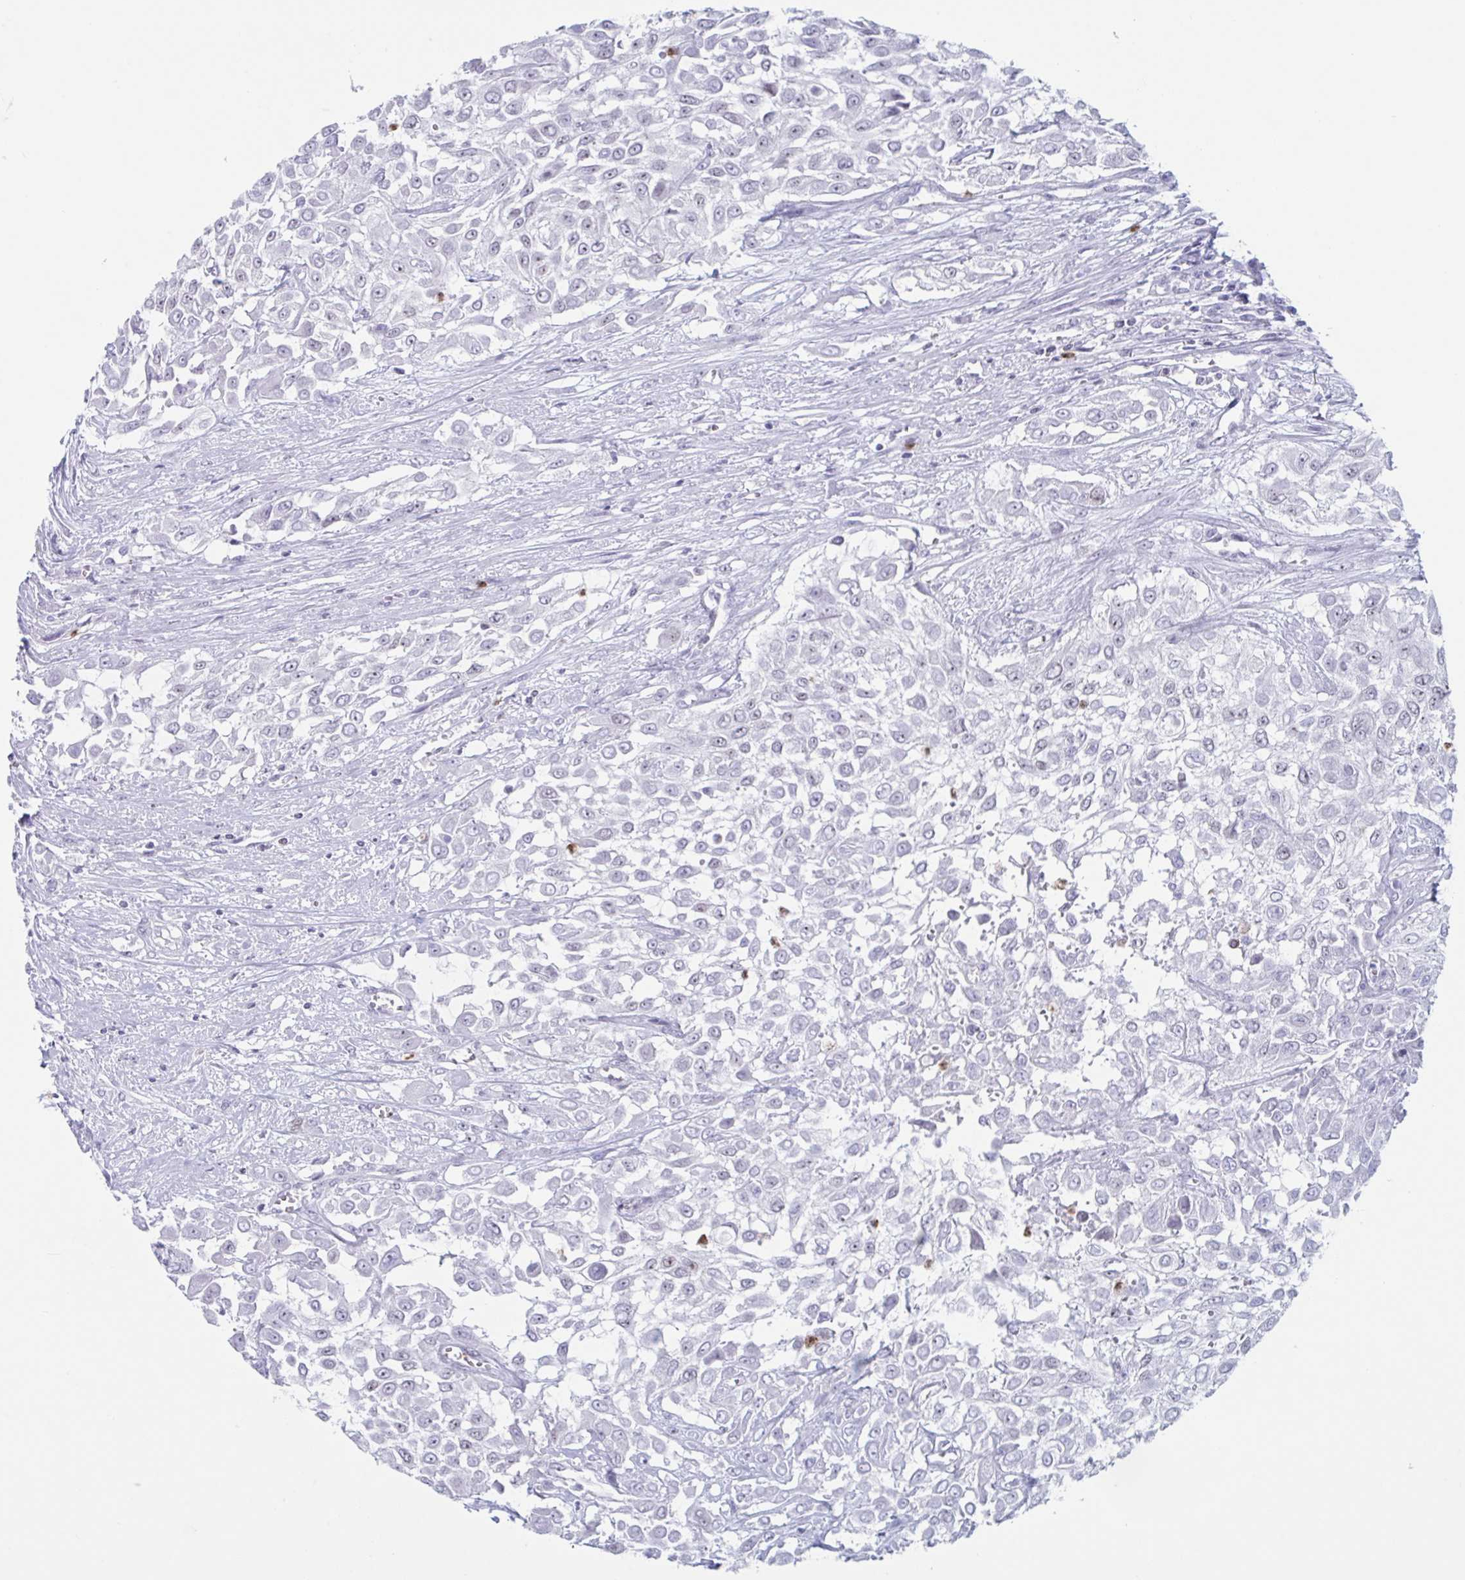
{"staining": {"intensity": "negative", "quantity": "none", "location": "none"}, "tissue": "urothelial cancer", "cell_type": "Tumor cells", "image_type": "cancer", "snomed": [{"axis": "morphology", "description": "Urothelial carcinoma, High grade"}, {"axis": "topography", "description": "Urinary bladder"}], "caption": "IHC histopathology image of neoplastic tissue: urothelial cancer stained with DAB shows no significant protein expression in tumor cells.", "gene": "CYP4F11", "patient": {"sex": "male", "age": 57}}